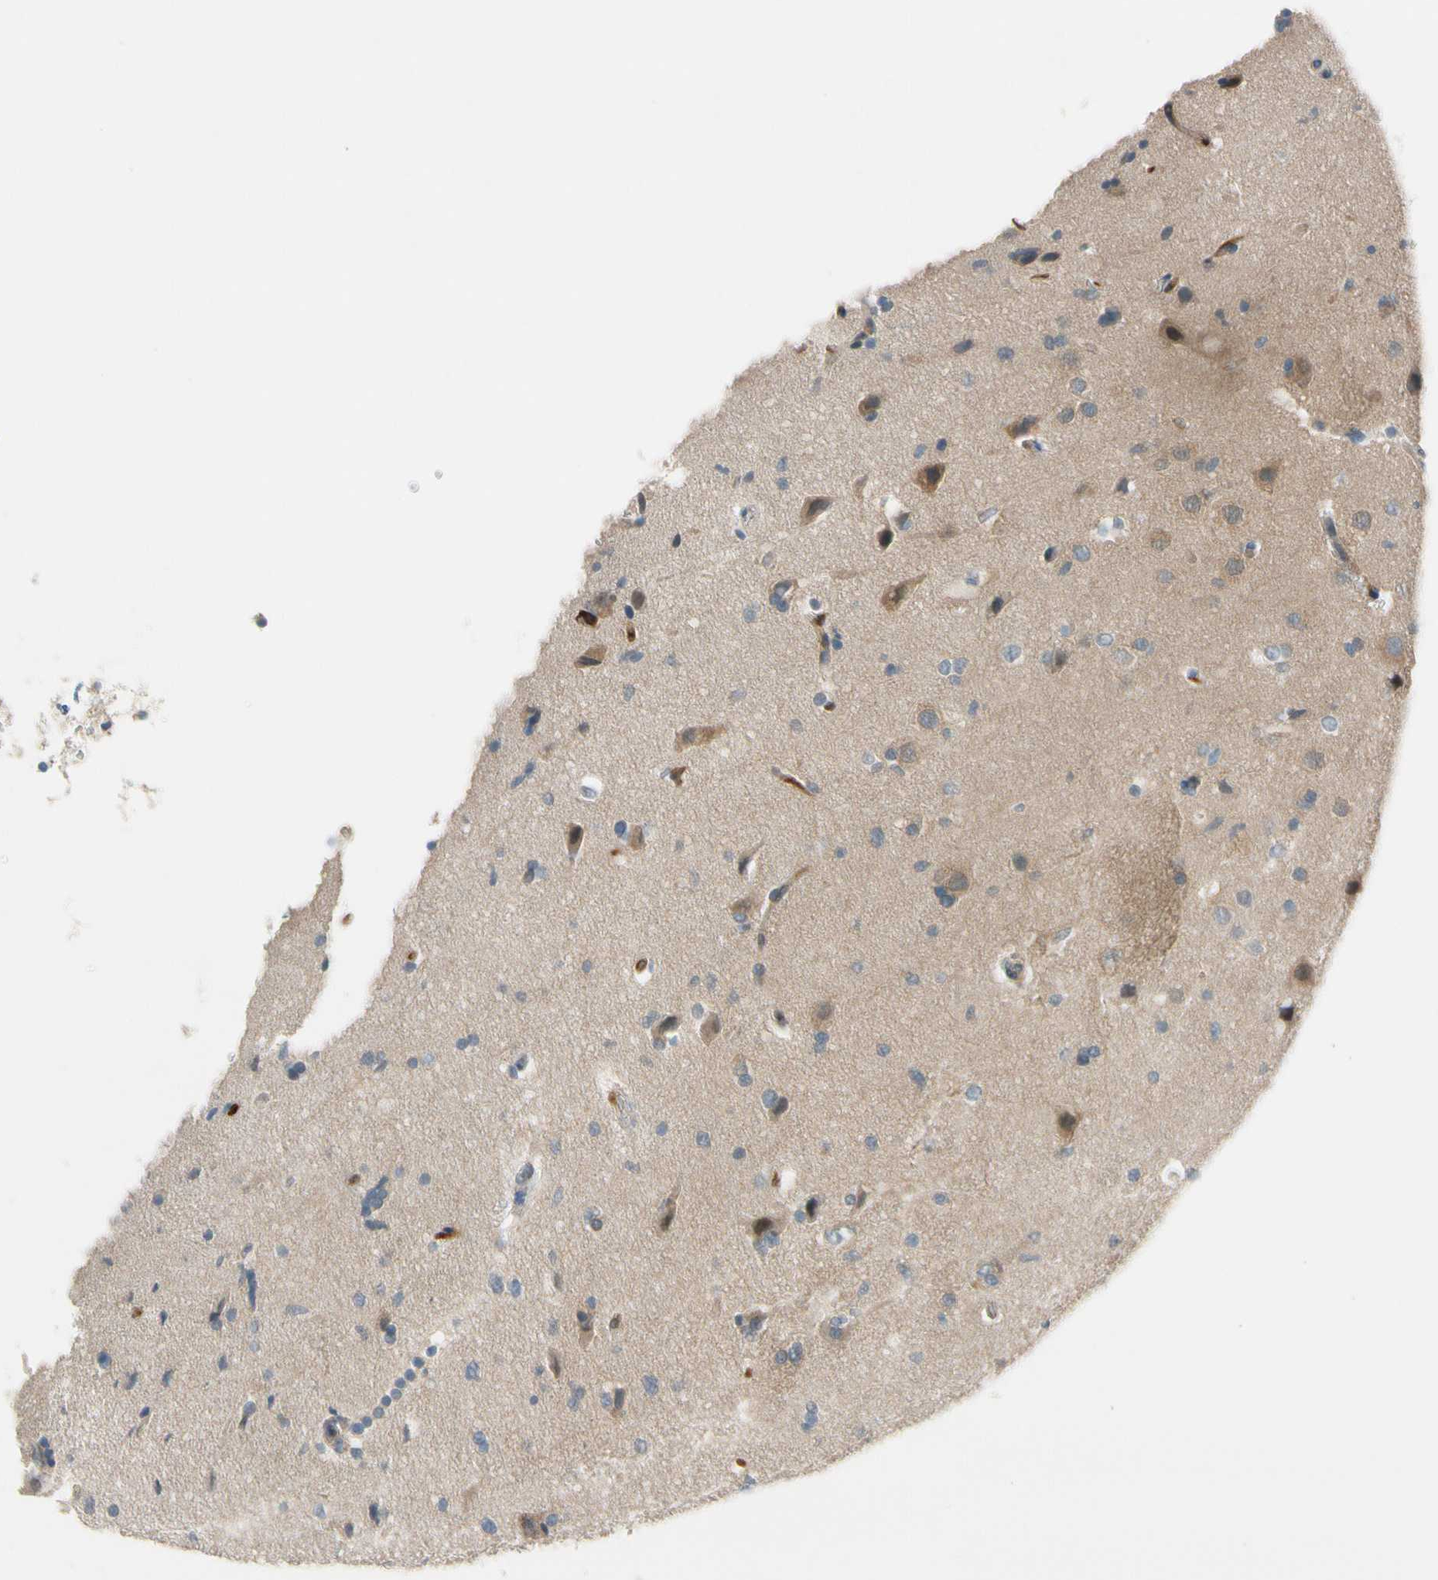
{"staining": {"intensity": "negative", "quantity": "none", "location": "none"}, "tissue": "glioma", "cell_type": "Tumor cells", "image_type": "cancer", "snomed": [{"axis": "morphology", "description": "Glioma, malignant, Low grade"}, {"axis": "topography", "description": "Brain"}], "caption": "DAB (3,3'-diaminobenzidine) immunohistochemical staining of glioma shows no significant staining in tumor cells. (IHC, brightfield microscopy, high magnification).", "gene": "CFAP36", "patient": {"sex": "female", "age": 37}}